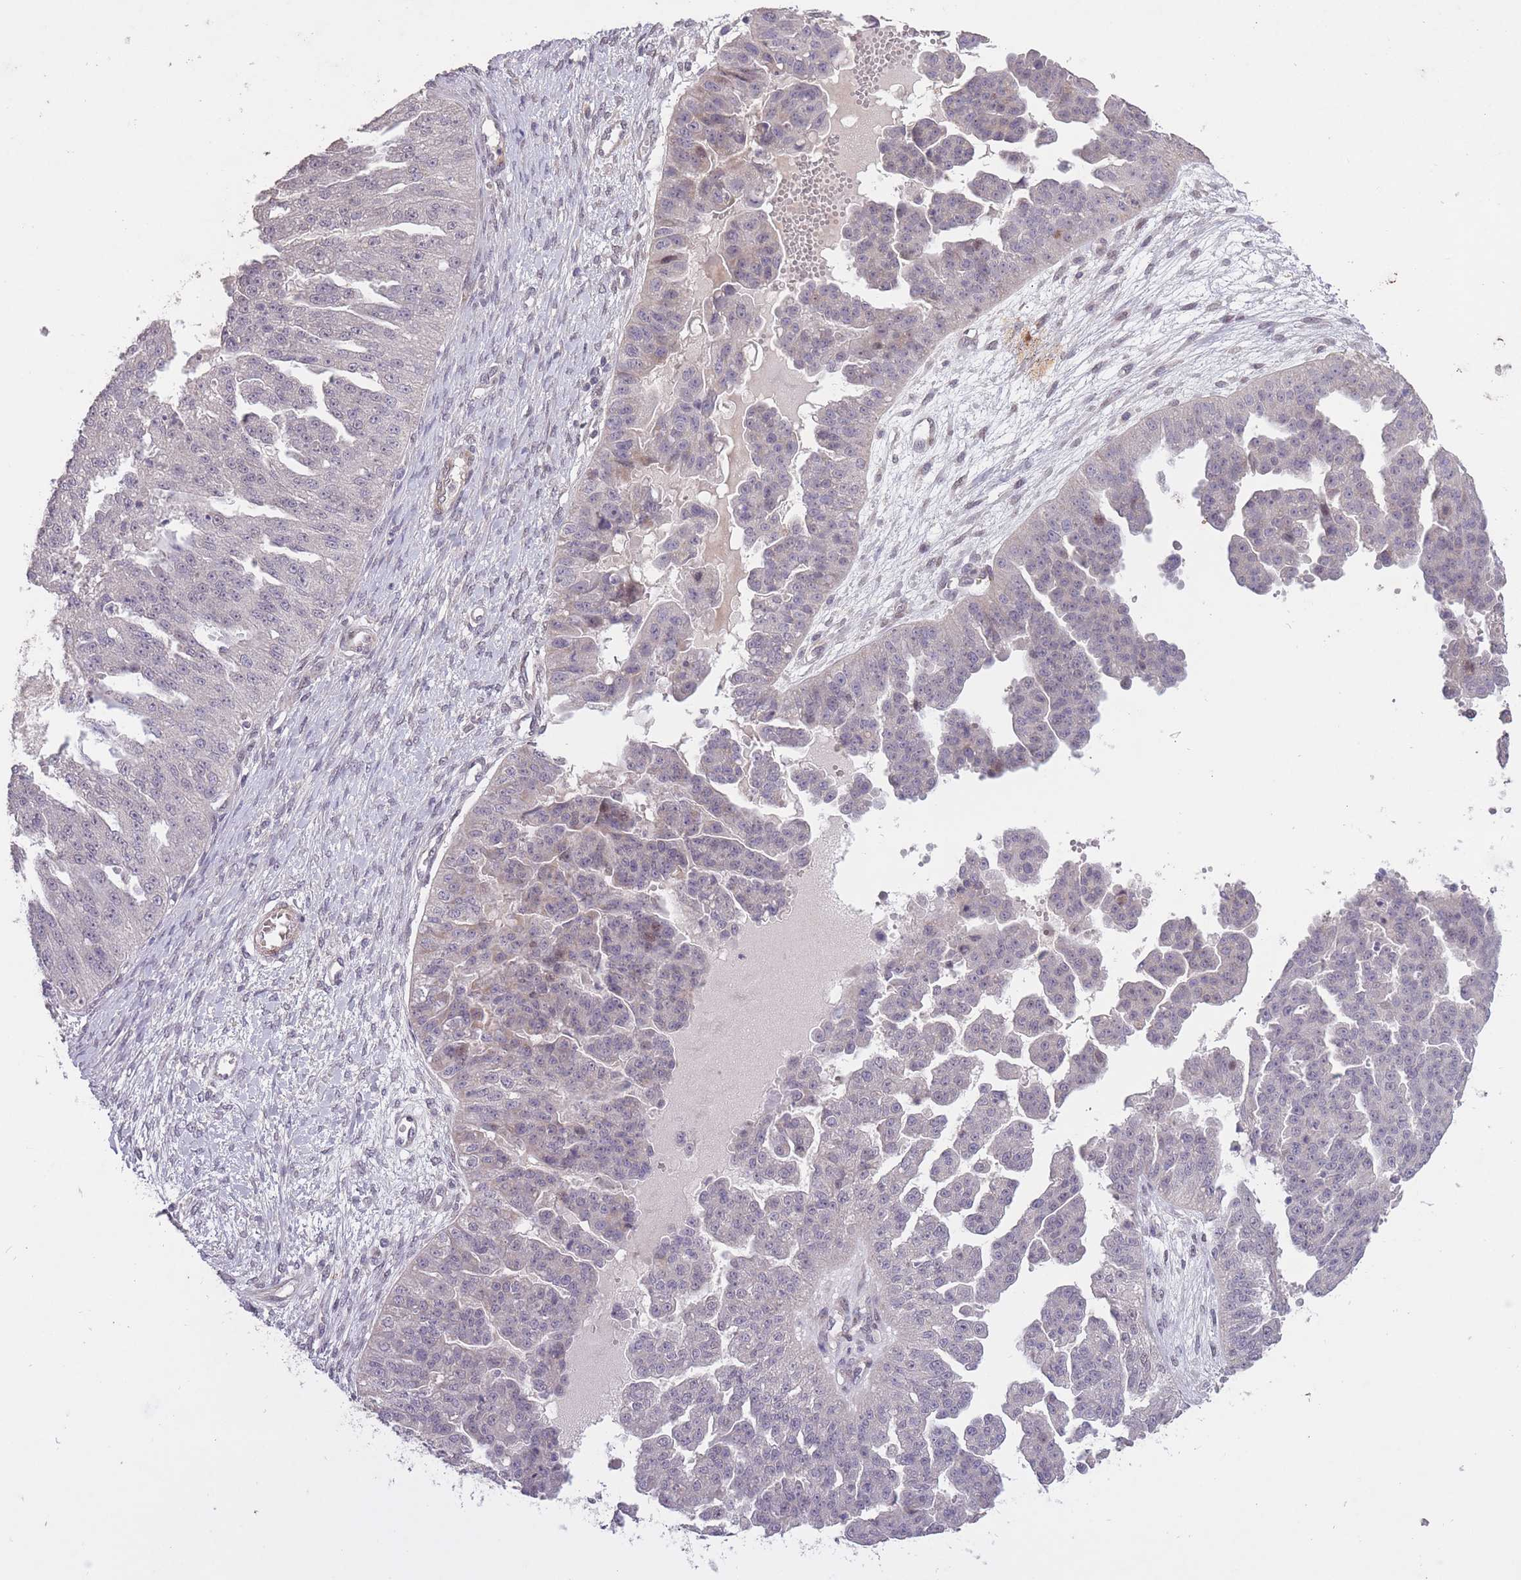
{"staining": {"intensity": "weak", "quantity": "<25%", "location": "nuclear"}, "tissue": "ovarian cancer", "cell_type": "Tumor cells", "image_type": "cancer", "snomed": [{"axis": "morphology", "description": "Cystadenocarcinoma, serous, NOS"}, {"axis": "topography", "description": "Ovary"}], "caption": "Micrograph shows no protein staining in tumor cells of ovarian cancer tissue.", "gene": "CBX6", "patient": {"sex": "female", "age": 58}}